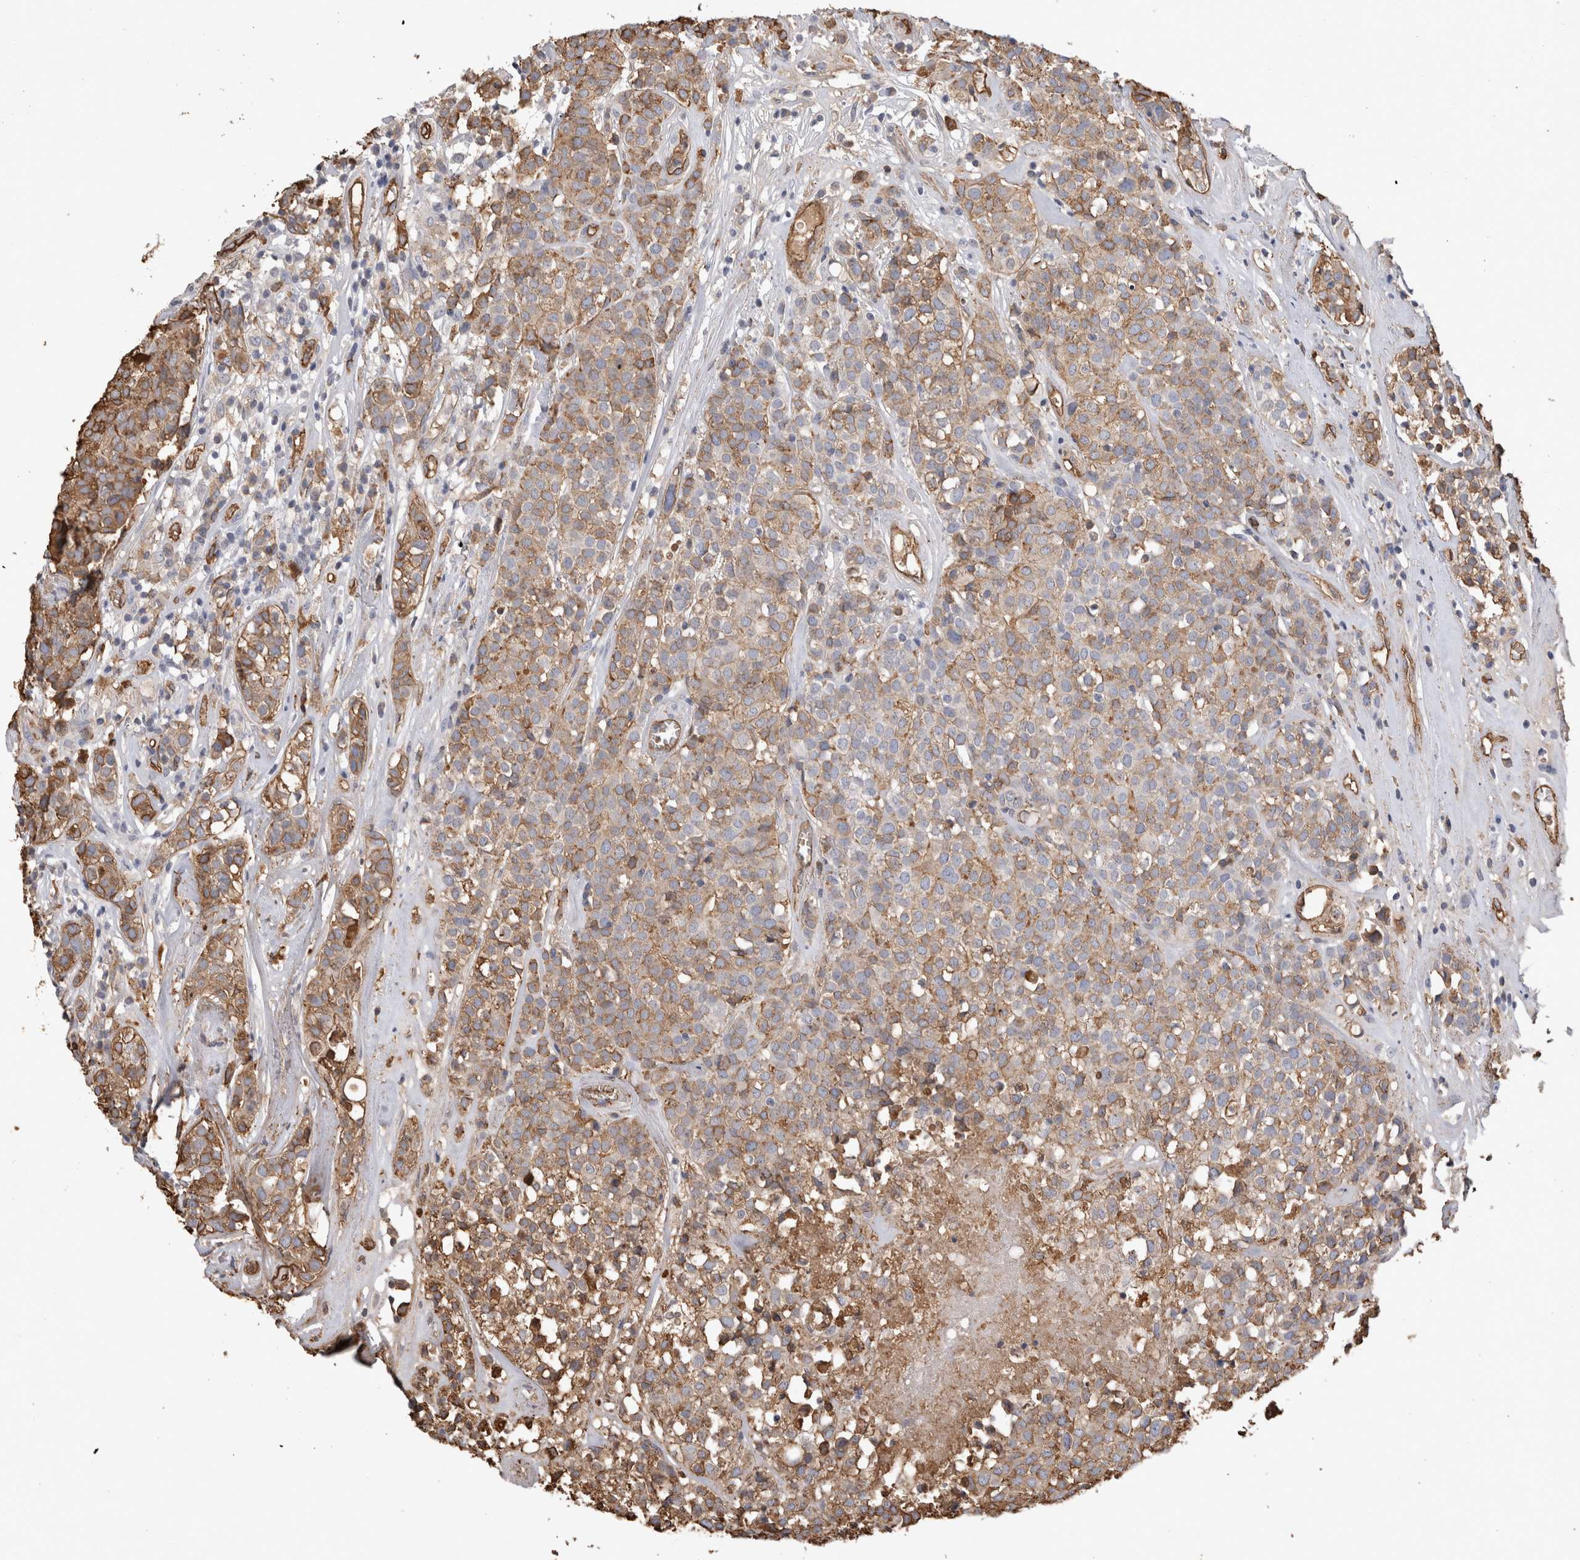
{"staining": {"intensity": "moderate", "quantity": ">75%", "location": "cytoplasmic/membranous"}, "tissue": "head and neck cancer", "cell_type": "Tumor cells", "image_type": "cancer", "snomed": [{"axis": "morphology", "description": "Adenocarcinoma, NOS"}, {"axis": "topography", "description": "Salivary gland"}, {"axis": "topography", "description": "Head-Neck"}], "caption": "Head and neck adenocarcinoma stained with DAB immunohistochemistry (IHC) displays medium levels of moderate cytoplasmic/membranous staining in about >75% of tumor cells. Using DAB (3,3'-diaminobenzidine) (brown) and hematoxylin (blue) stains, captured at high magnification using brightfield microscopy.", "gene": "IL17RC", "patient": {"sex": "female", "age": 65}}